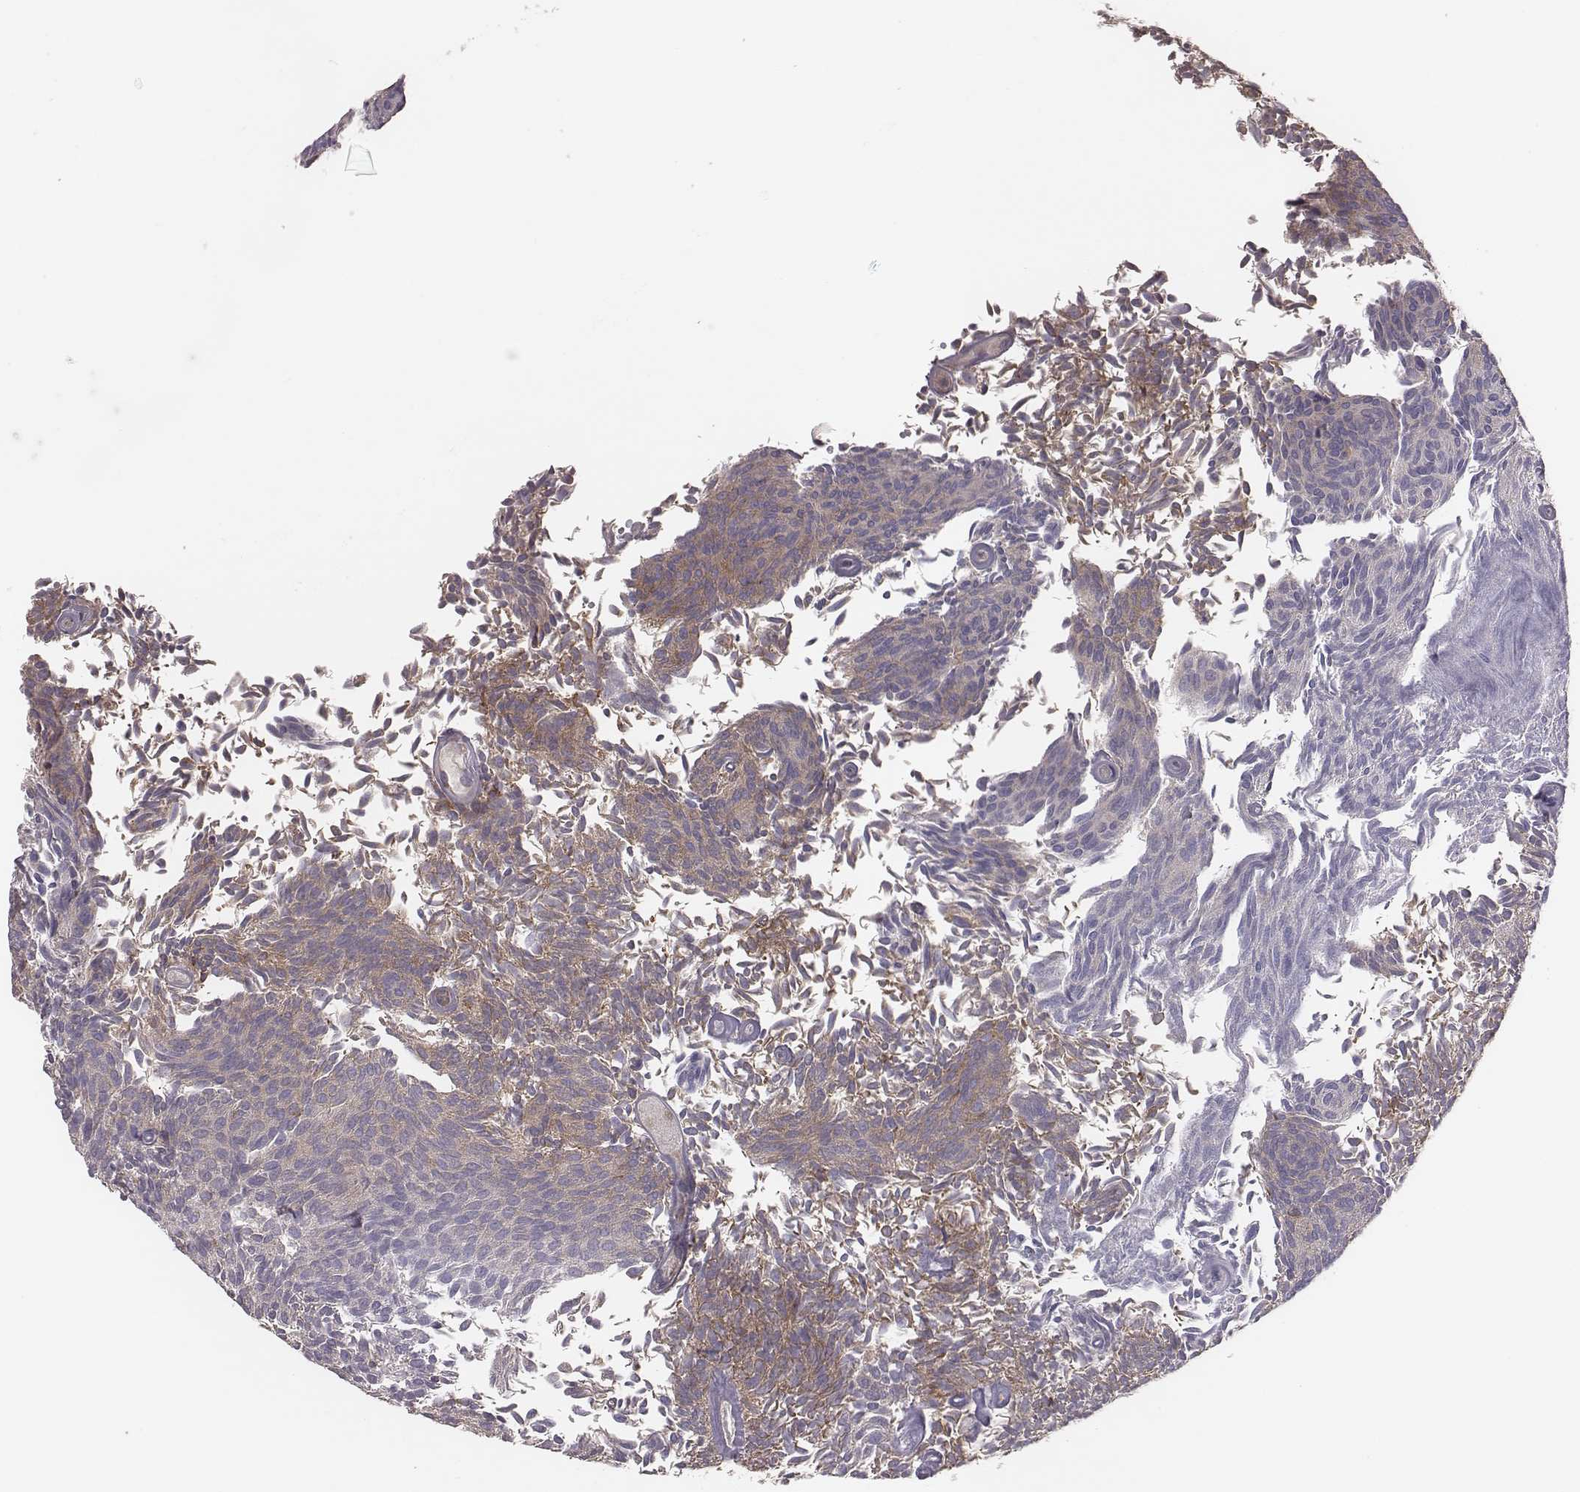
{"staining": {"intensity": "weak", "quantity": "25%-75%", "location": "cytoplasmic/membranous"}, "tissue": "urothelial cancer", "cell_type": "Tumor cells", "image_type": "cancer", "snomed": [{"axis": "morphology", "description": "Urothelial carcinoma, Low grade"}, {"axis": "topography", "description": "Urinary bladder"}], "caption": "The image displays a brown stain indicating the presence of a protein in the cytoplasmic/membranous of tumor cells in urothelial cancer.", "gene": "CAD", "patient": {"sex": "male", "age": 77}}